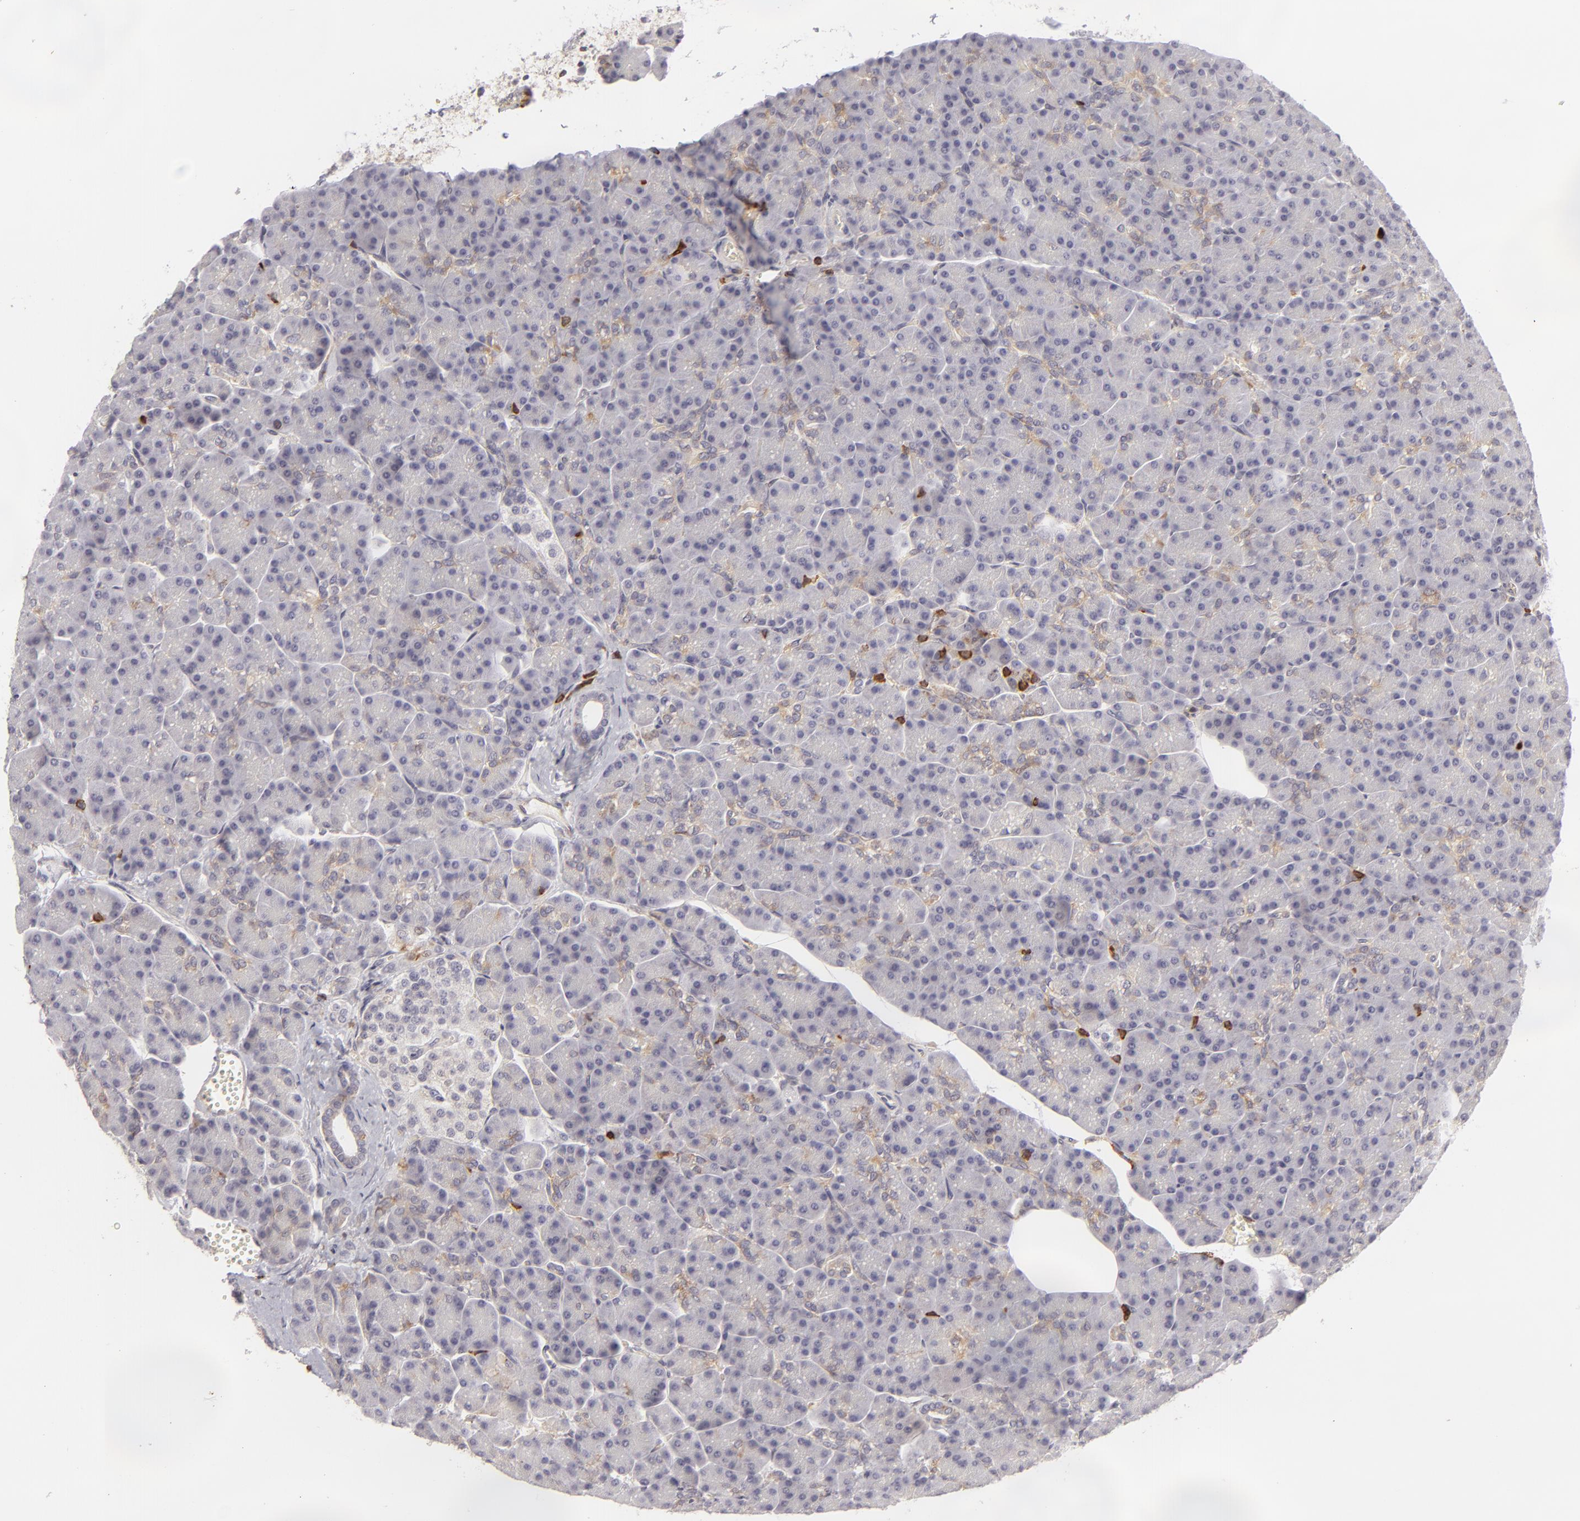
{"staining": {"intensity": "negative", "quantity": "none", "location": "none"}, "tissue": "pancreas", "cell_type": "Exocrine glandular cells", "image_type": "normal", "snomed": [{"axis": "morphology", "description": "Normal tissue, NOS"}, {"axis": "topography", "description": "Pancreas"}], "caption": "Immunohistochemistry of benign pancreas exhibits no expression in exocrine glandular cells.", "gene": "APOBEC3G", "patient": {"sex": "female", "age": 43}}